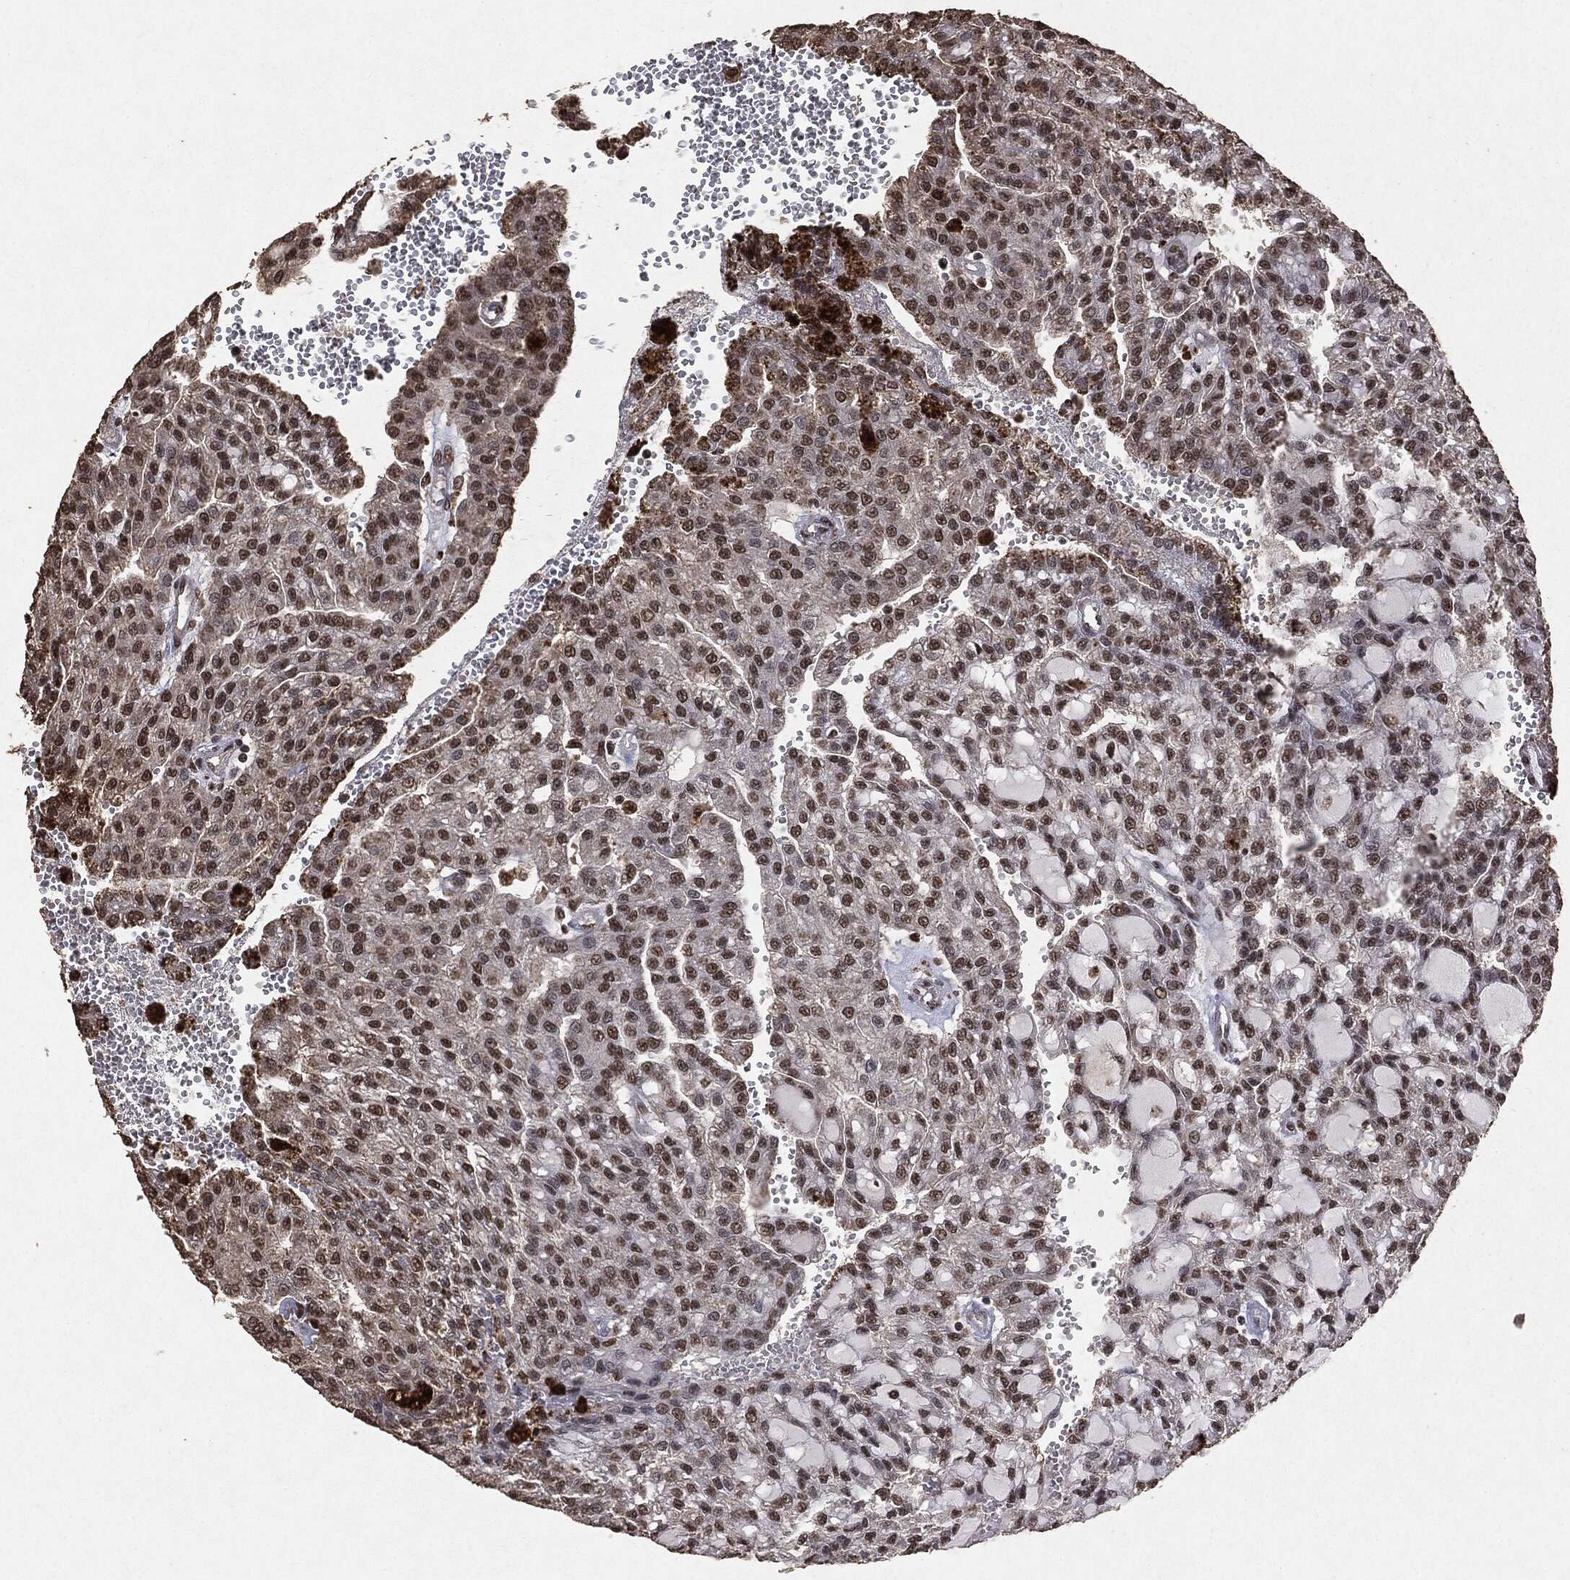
{"staining": {"intensity": "moderate", "quantity": "25%-75%", "location": "nuclear"}, "tissue": "renal cancer", "cell_type": "Tumor cells", "image_type": "cancer", "snomed": [{"axis": "morphology", "description": "Adenocarcinoma, NOS"}, {"axis": "topography", "description": "Kidney"}], "caption": "Immunohistochemistry (DAB (3,3'-diaminobenzidine)) staining of renal adenocarcinoma shows moderate nuclear protein positivity in approximately 25%-75% of tumor cells. The protein is stained brown, and the nuclei are stained in blue (DAB IHC with brightfield microscopy, high magnification).", "gene": "RAD18", "patient": {"sex": "male", "age": 63}}